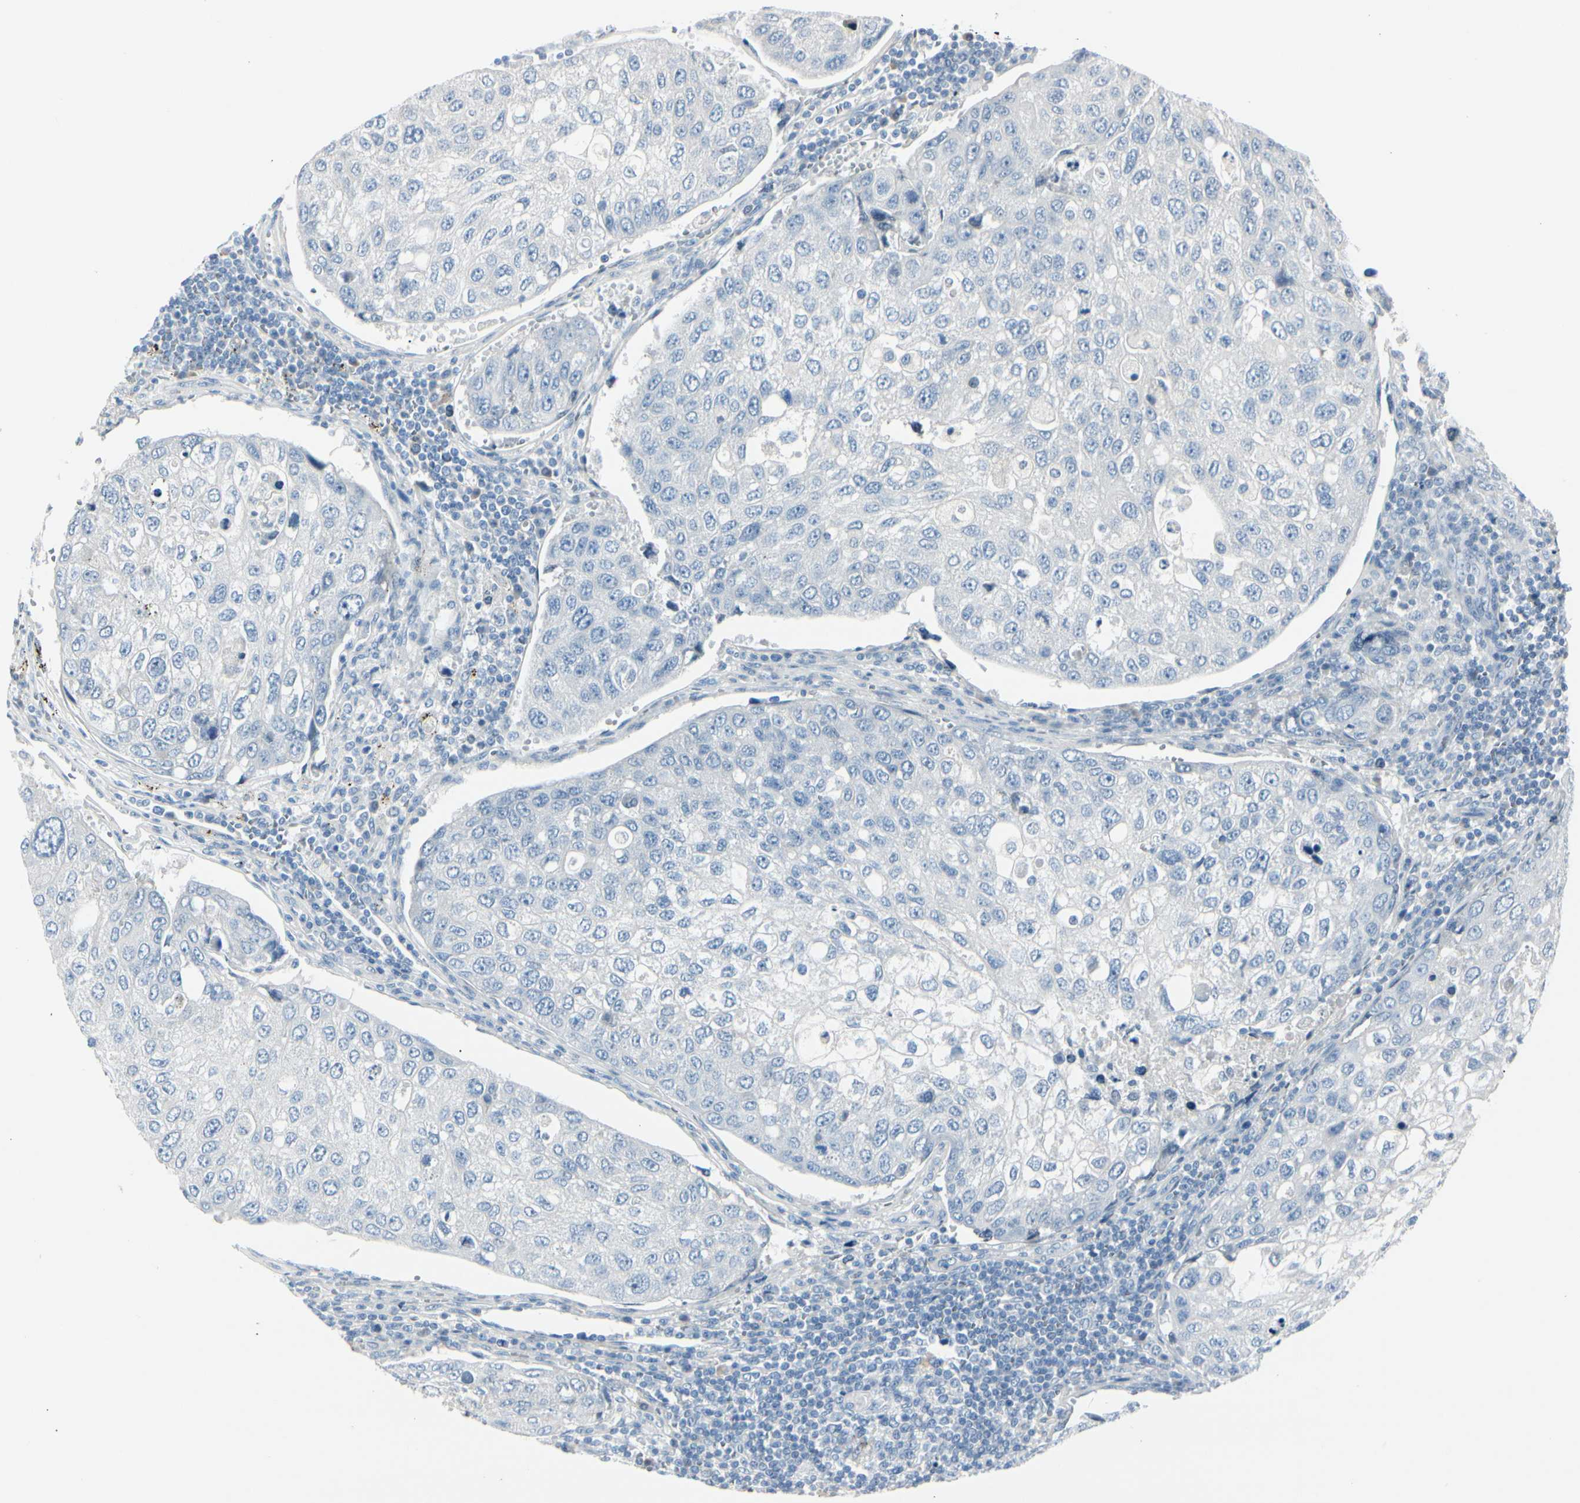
{"staining": {"intensity": "negative", "quantity": "none", "location": "none"}, "tissue": "urothelial cancer", "cell_type": "Tumor cells", "image_type": "cancer", "snomed": [{"axis": "morphology", "description": "Urothelial carcinoma, High grade"}, {"axis": "topography", "description": "Lymph node"}, {"axis": "topography", "description": "Urinary bladder"}], "caption": "Photomicrograph shows no protein positivity in tumor cells of high-grade urothelial carcinoma tissue.", "gene": "CDHR5", "patient": {"sex": "male", "age": 51}}